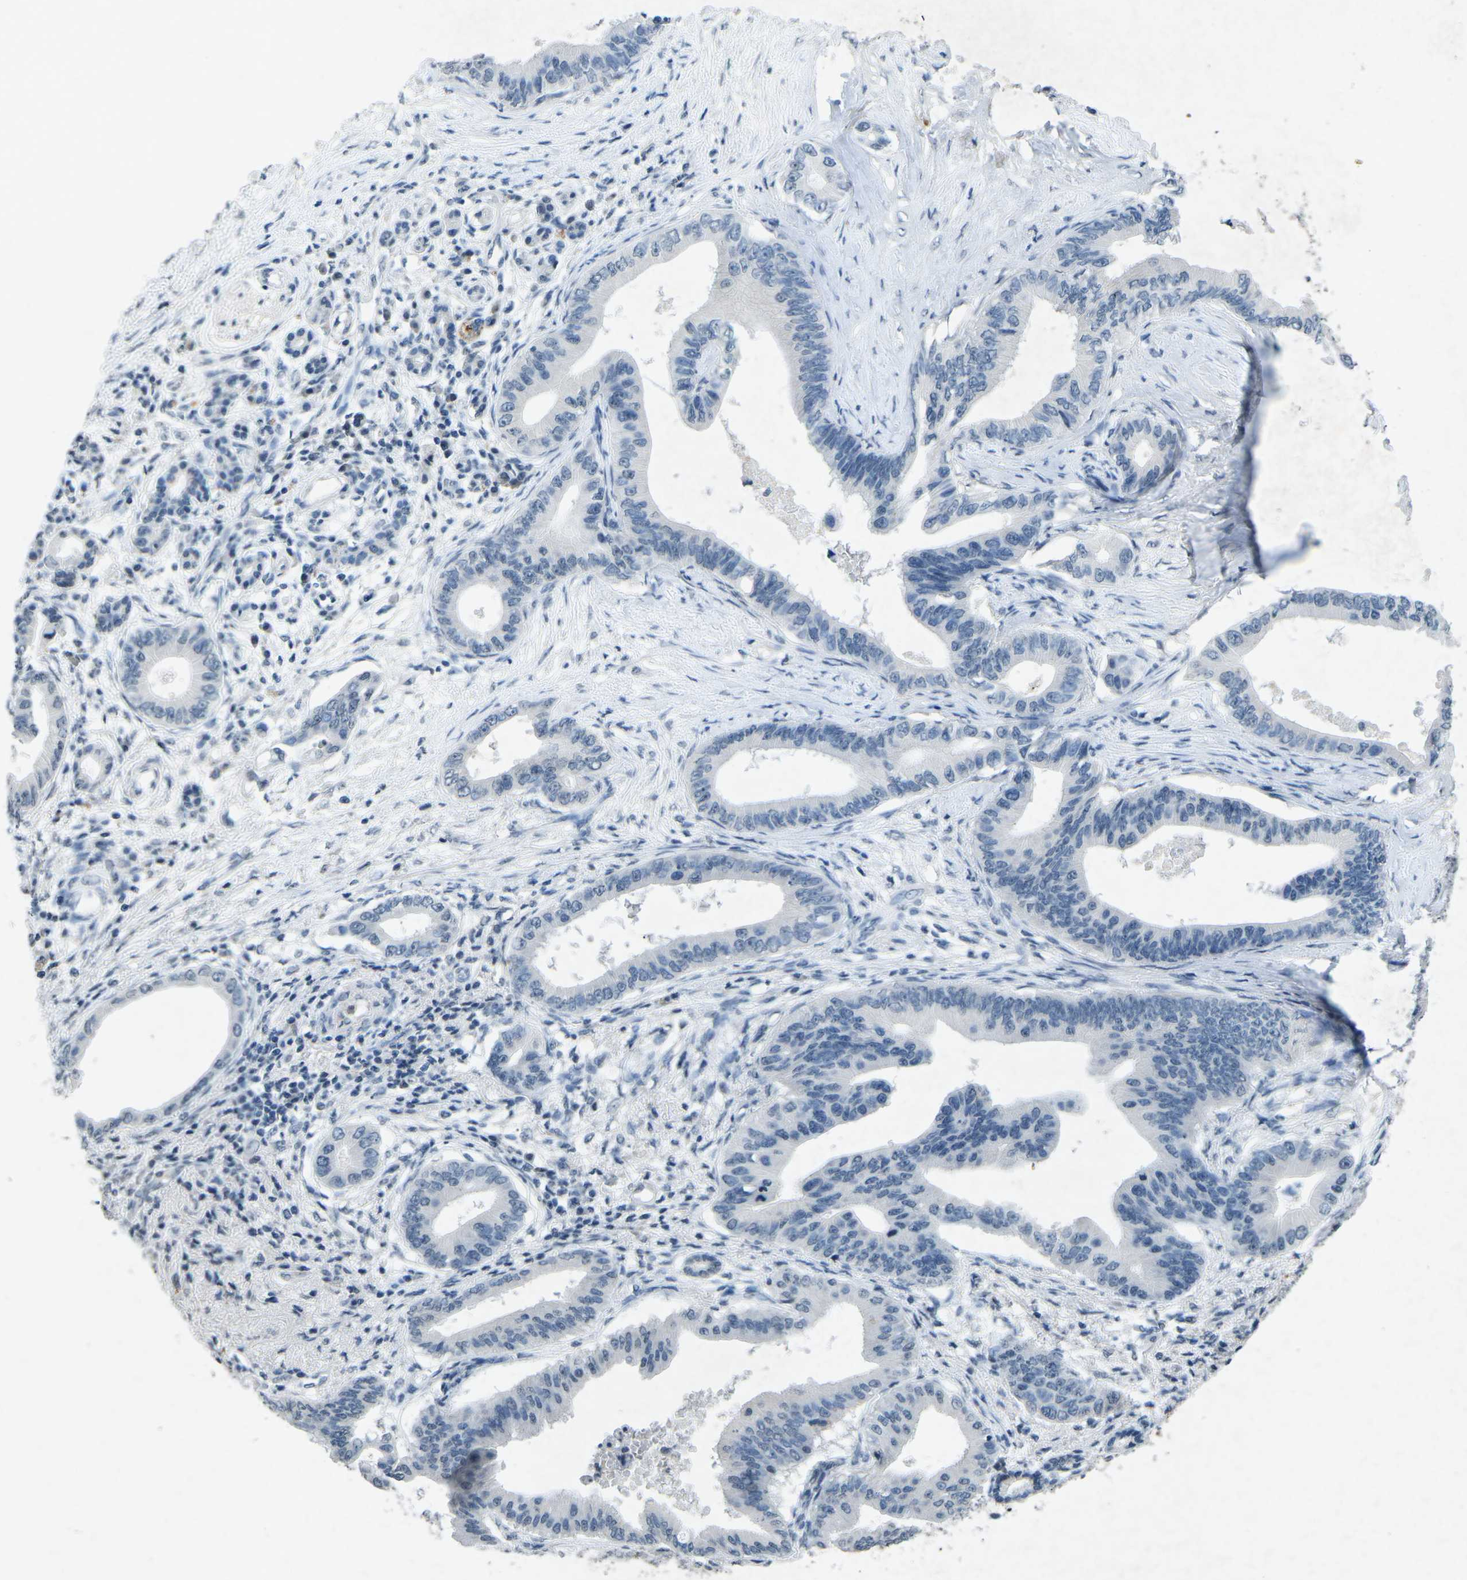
{"staining": {"intensity": "negative", "quantity": "none", "location": "none"}, "tissue": "pancreatic cancer", "cell_type": "Tumor cells", "image_type": "cancer", "snomed": [{"axis": "morphology", "description": "Adenocarcinoma, NOS"}, {"axis": "topography", "description": "Pancreas"}], "caption": "The immunohistochemistry (IHC) micrograph has no significant staining in tumor cells of pancreatic cancer (adenocarcinoma) tissue.", "gene": "A1BG", "patient": {"sex": "male", "age": 77}}